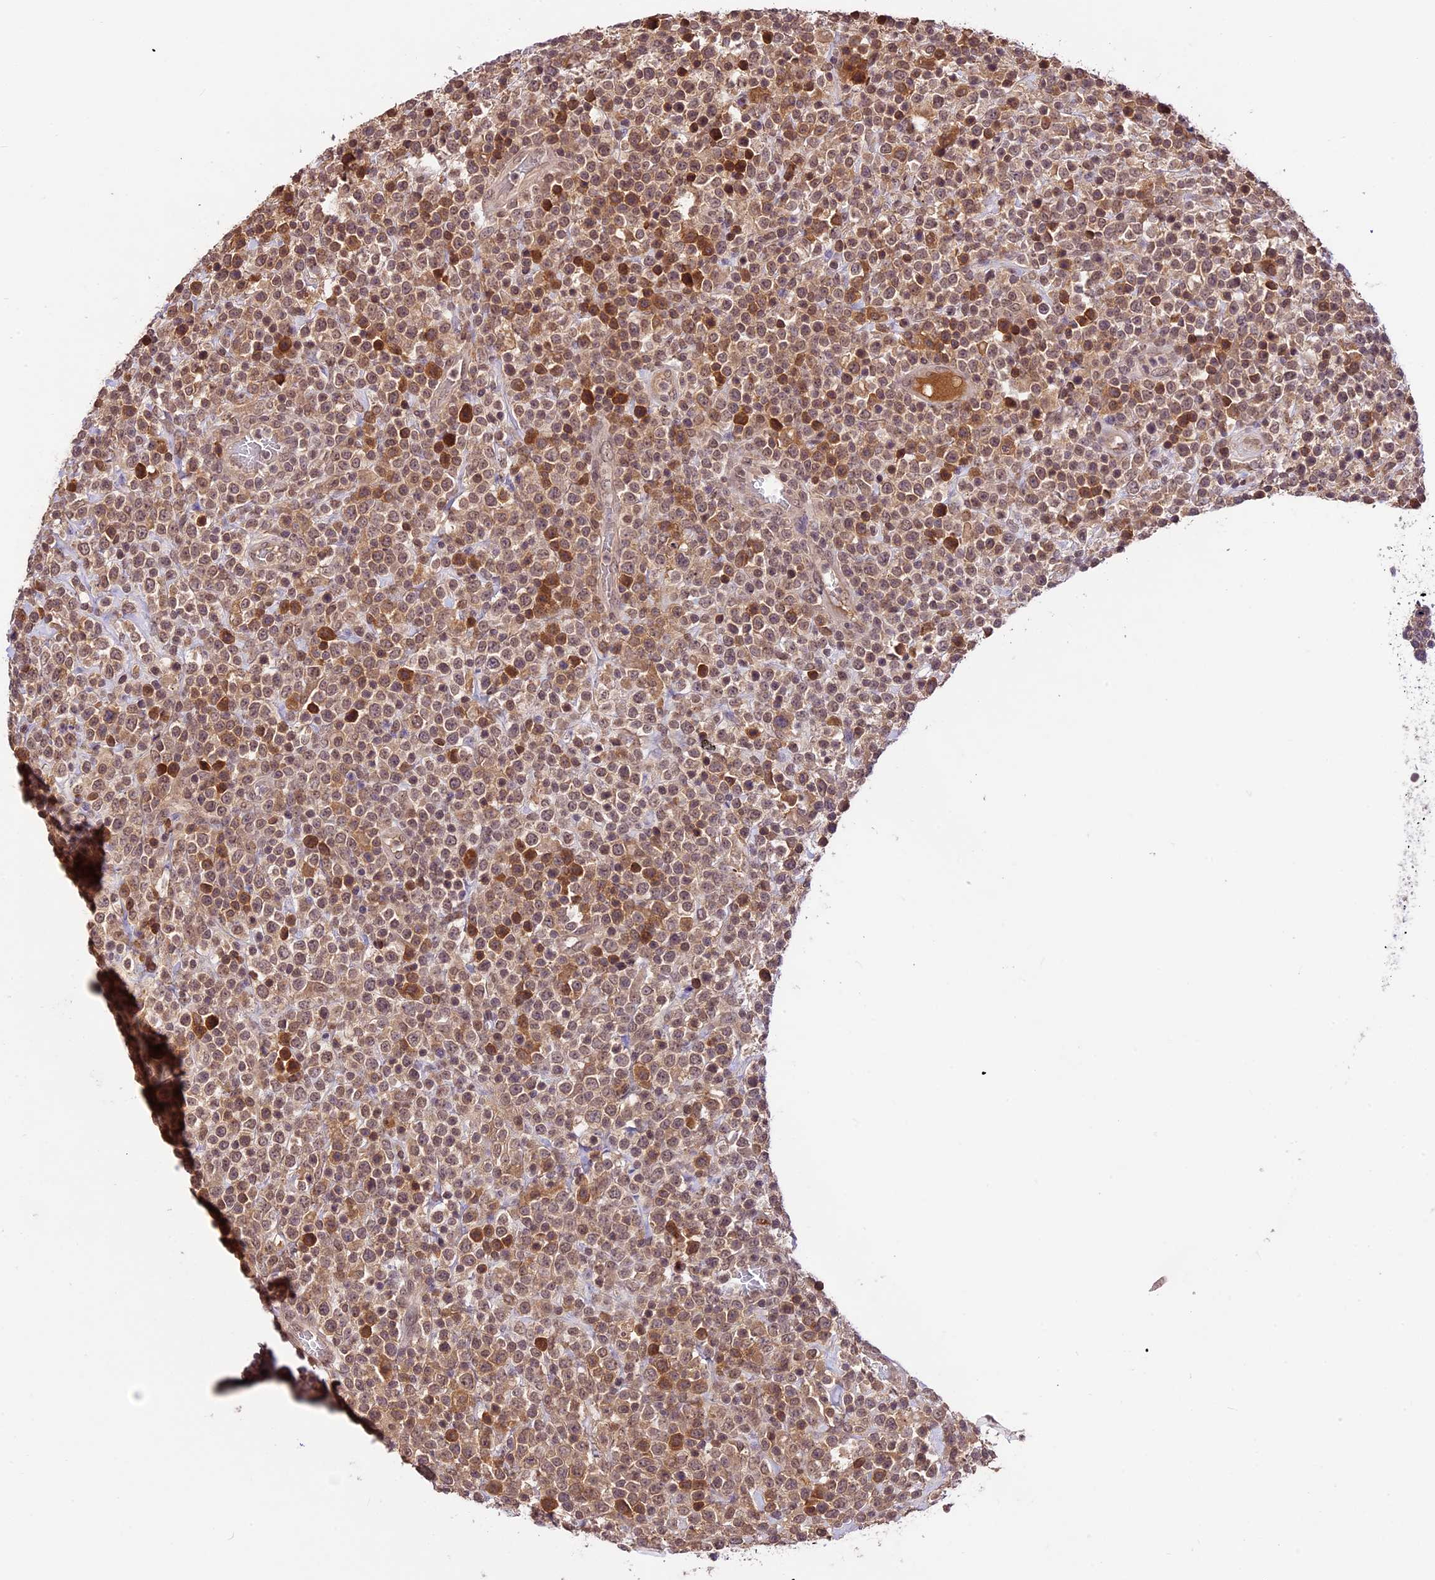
{"staining": {"intensity": "moderate", "quantity": ">75%", "location": "cytoplasmic/membranous,nuclear"}, "tissue": "lymphoma", "cell_type": "Tumor cells", "image_type": "cancer", "snomed": [{"axis": "morphology", "description": "Malignant lymphoma, non-Hodgkin's type, High grade"}, {"axis": "topography", "description": "Colon"}], "caption": "A brown stain highlights moderate cytoplasmic/membranous and nuclear expression of a protein in human lymphoma tumor cells.", "gene": "ATP10A", "patient": {"sex": "female", "age": 53}}